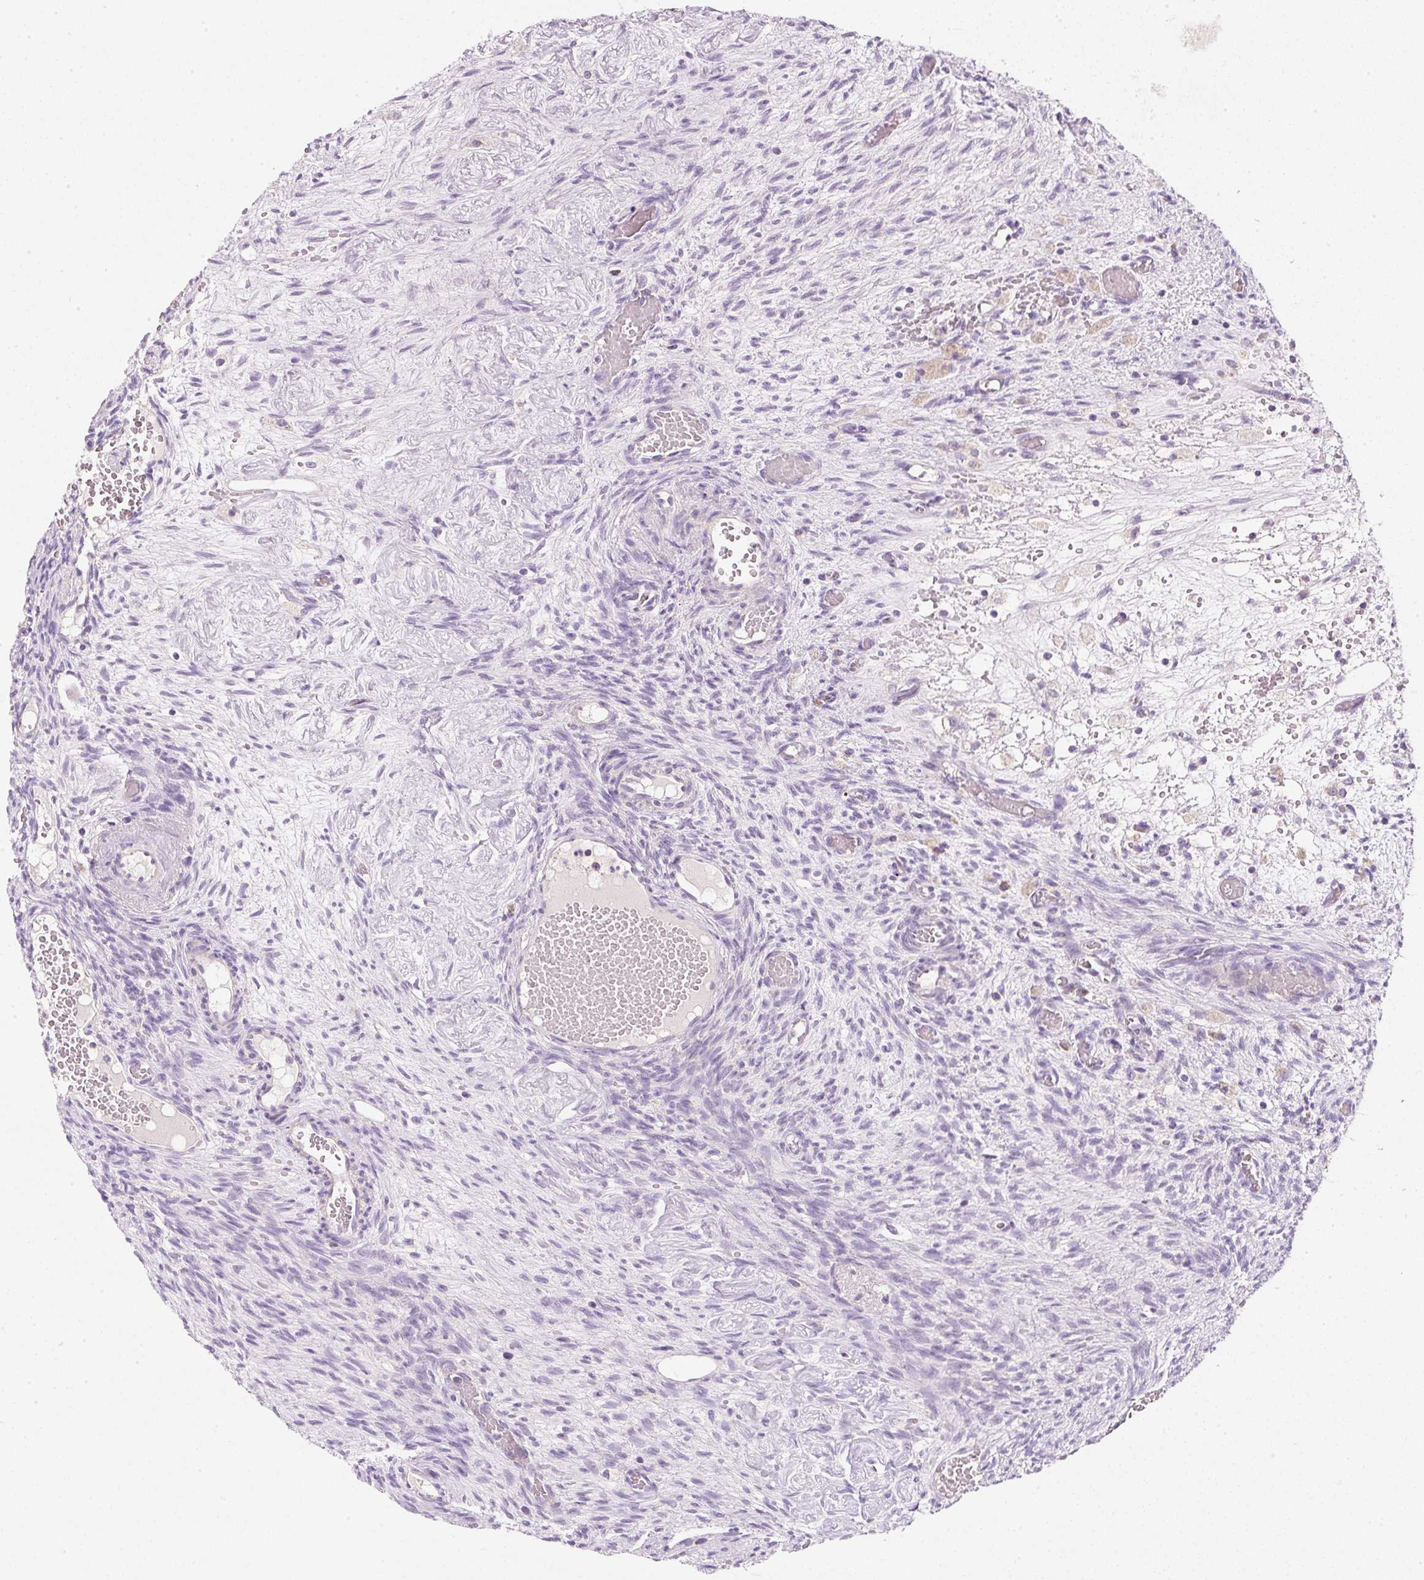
{"staining": {"intensity": "moderate", "quantity": ">75%", "location": "cytoplasmic/membranous"}, "tissue": "ovary", "cell_type": "Follicle cells", "image_type": "normal", "snomed": [{"axis": "morphology", "description": "Normal tissue, NOS"}, {"axis": "topography", "description": "Ovary"}], "caption": "DAB (3,3'-diaminobenzidine) immunohistochemical staining of unremarkable human ovary displays moderate cytoplasmic/membranous protein staining in approximately >75% of follicle cells.", "gene": "NDUFA1", "patient": {"sex": "female", "age": 67}}